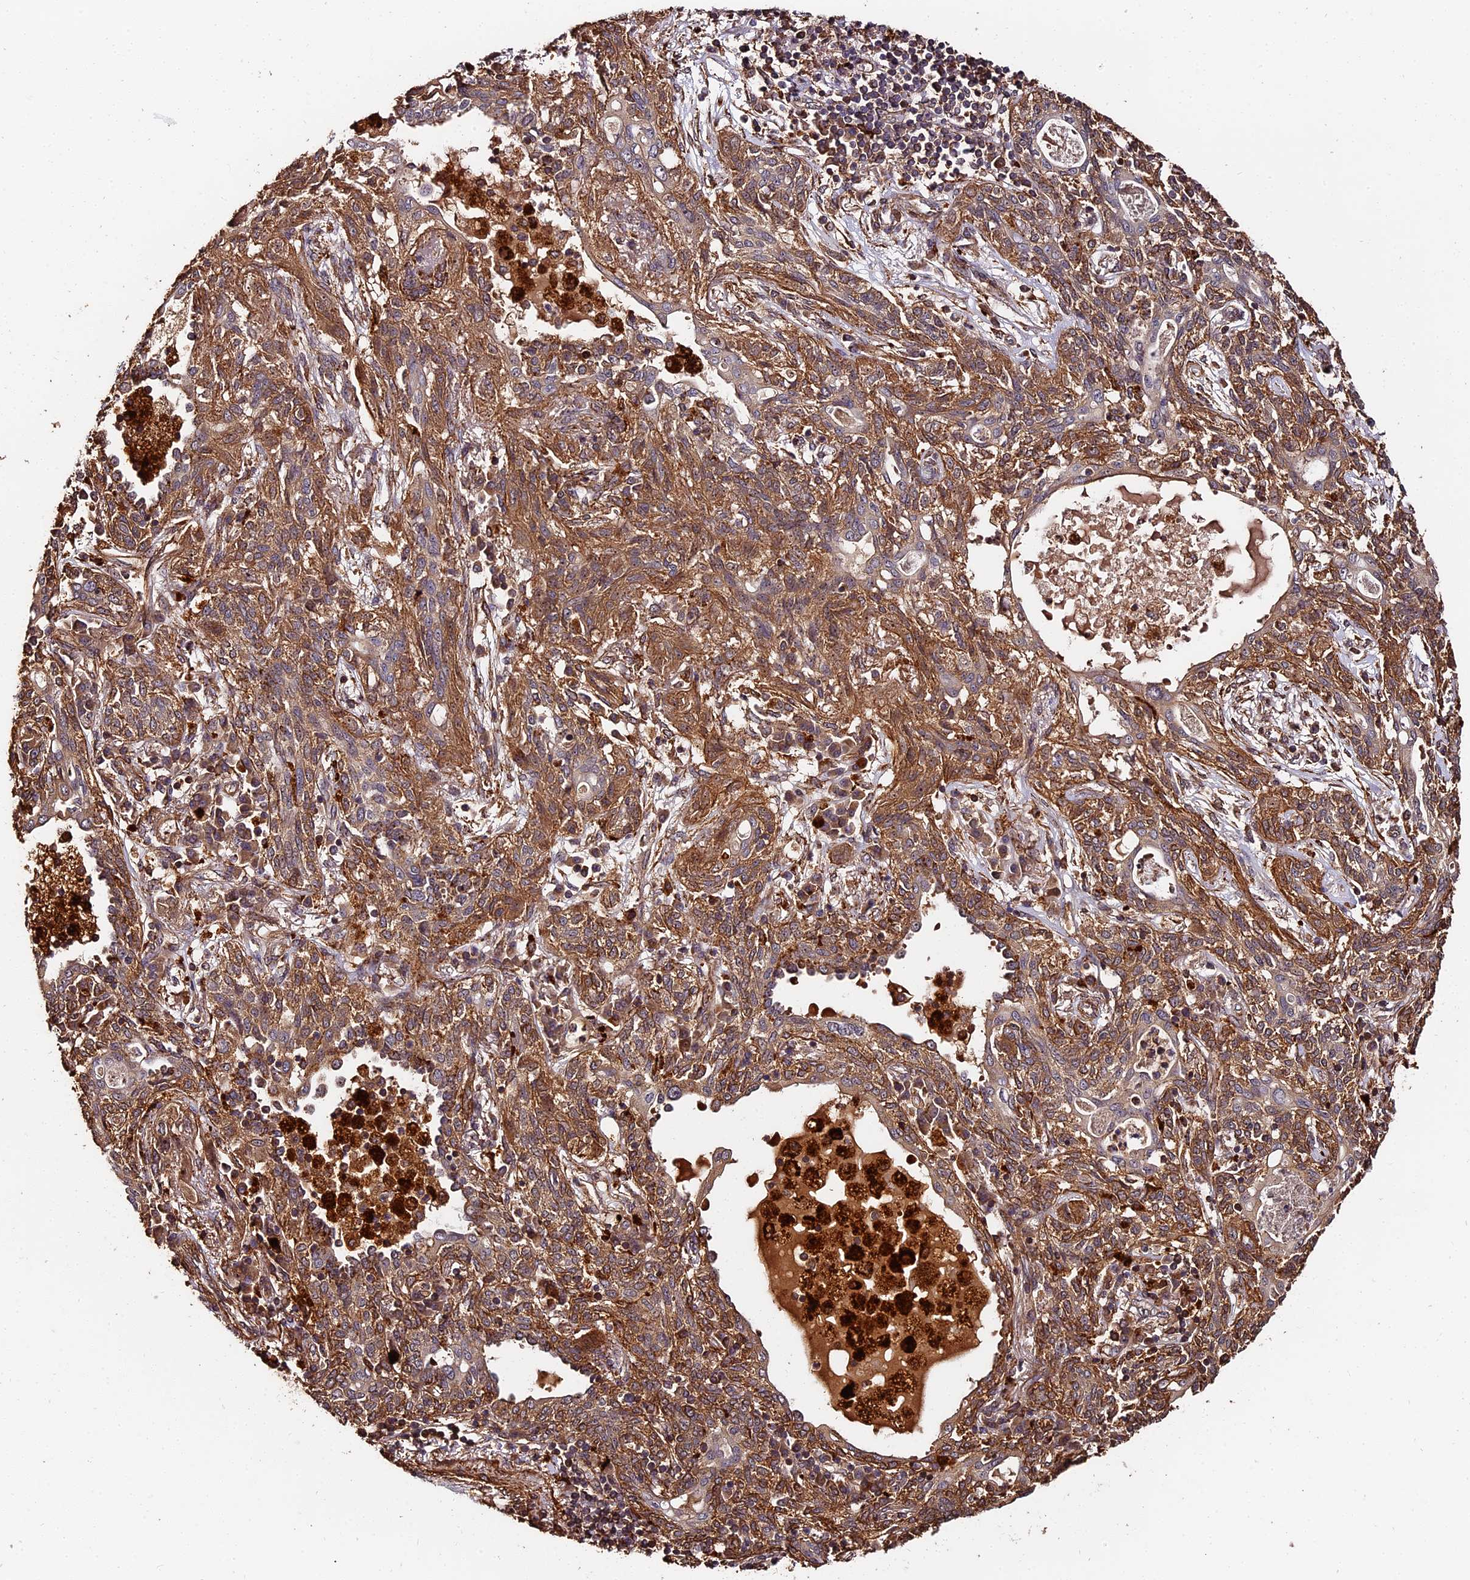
{"staining": {"intensity": "moderate", "quantity": ">75%", "location": "cytoplasmic/membranous"}, "tissue": "lung cancer", "cell_type": "Tumor cells", "image_type": "cancer", "snomed": [{"axis": "morphology", "description": "Squamous cell carcinoma, NOS"}, {"axis": "topography", "description": "Lung"}], "caption": "Brown immunohistochemical staining in human lung cancer (squamous cell carcinoma) exhibits moderate cytoplasmic/membranous positivity in about >75% of tumor cells.", "gene": "MMP15", "patient": {"sex": "female", "age": 70}}